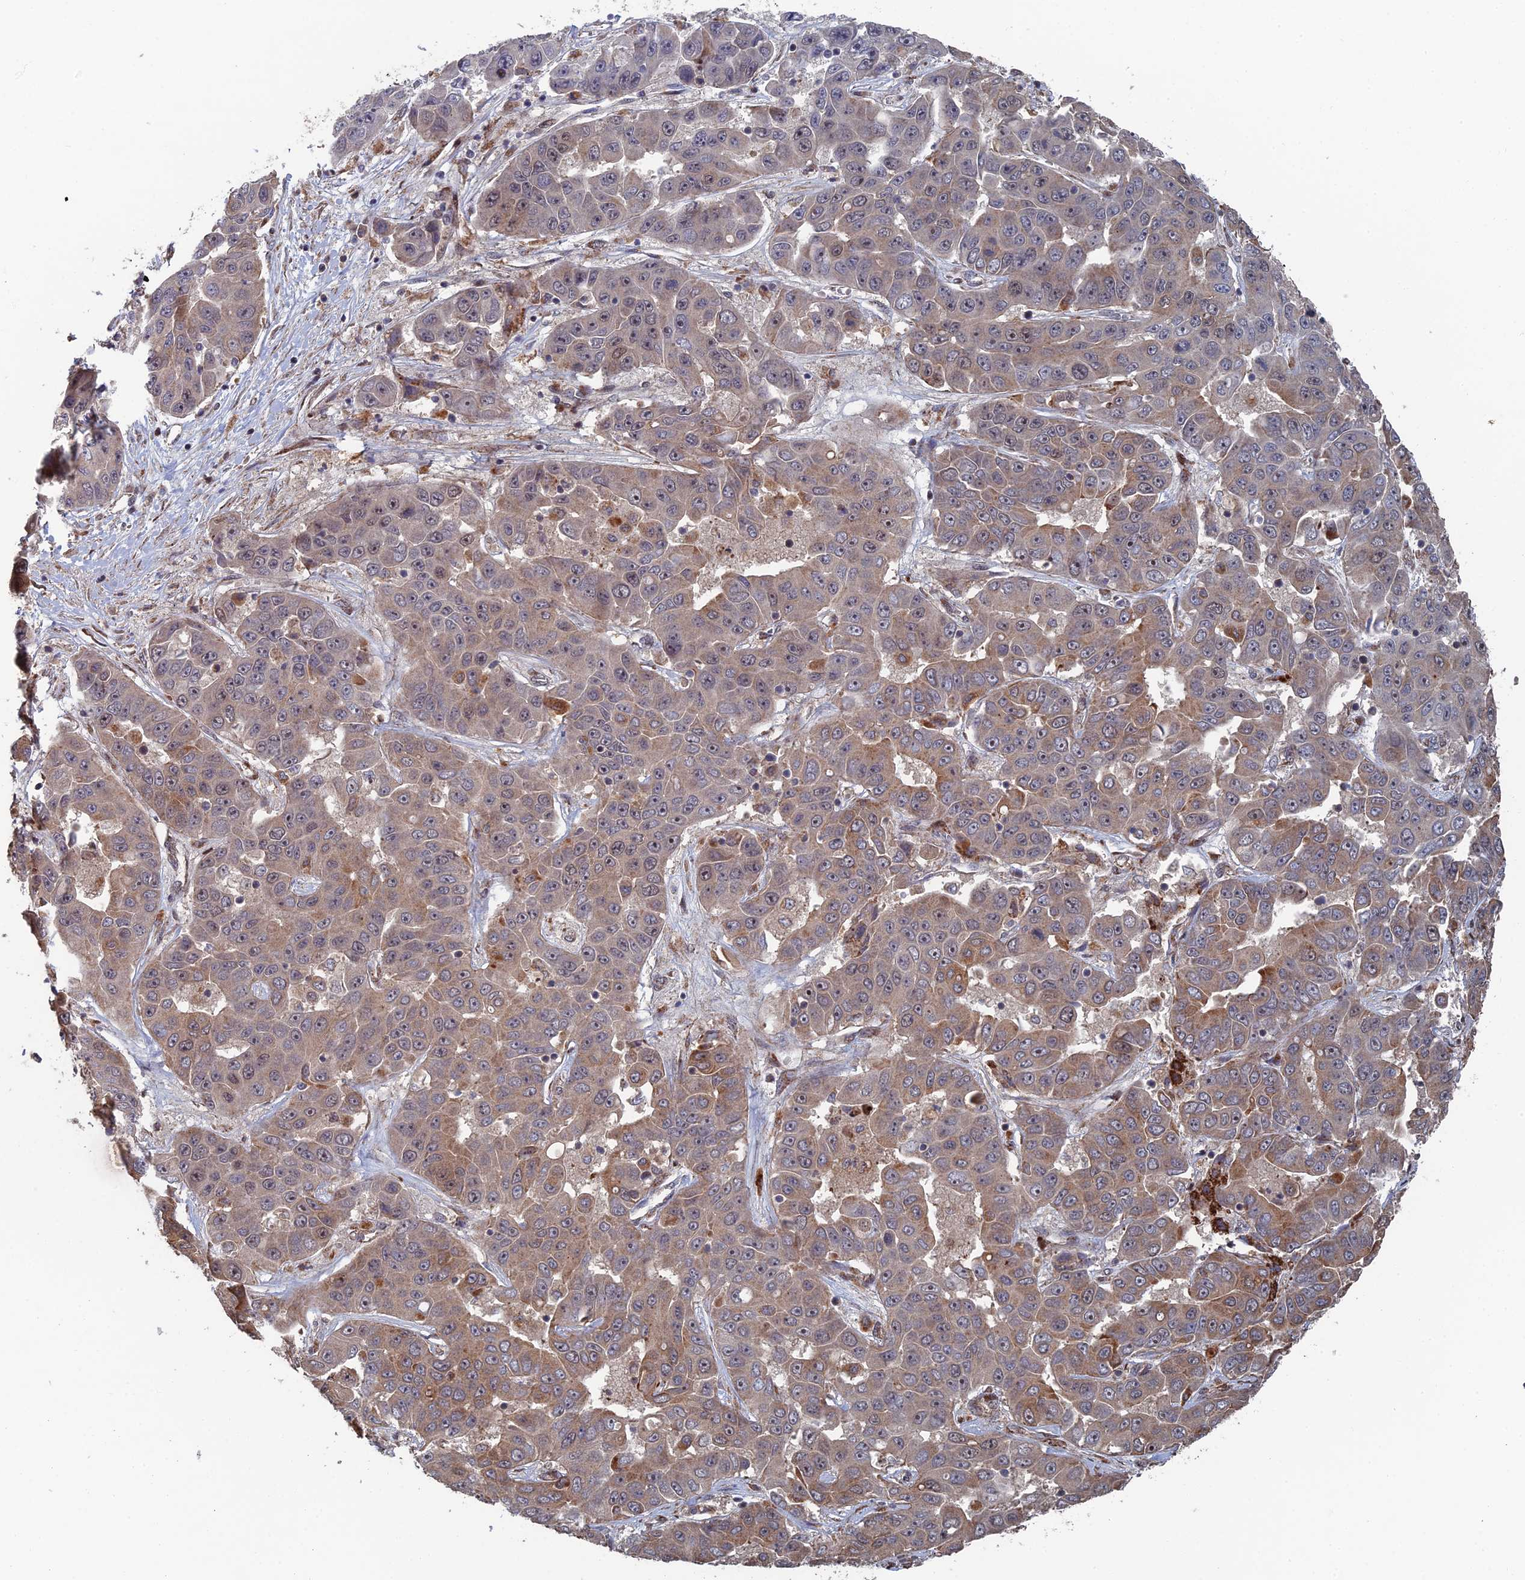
{"staining": {"intensity": "moderate", "quantity": "<25%", "location": "cytoplasmic/membranous"}, "tissue": "liver cancer", "cell_type": "Tumor cells", "image_type": "cancer", "snomed": [{"axis": "morphology", "description": "Cholangiocarcinoma"}, {"axis": "topography", "description": "Liver"}], "caption": "A high-resolution image shows immunohistochemistry staining of liver cancer (cholangiocarcinoma), which displays moderate cytoplasmic/membranous positivity in approximately <25% of tumor cells.", "gene": "GTF2IRD1", "patient": {"sex": "female", "age": 52}}